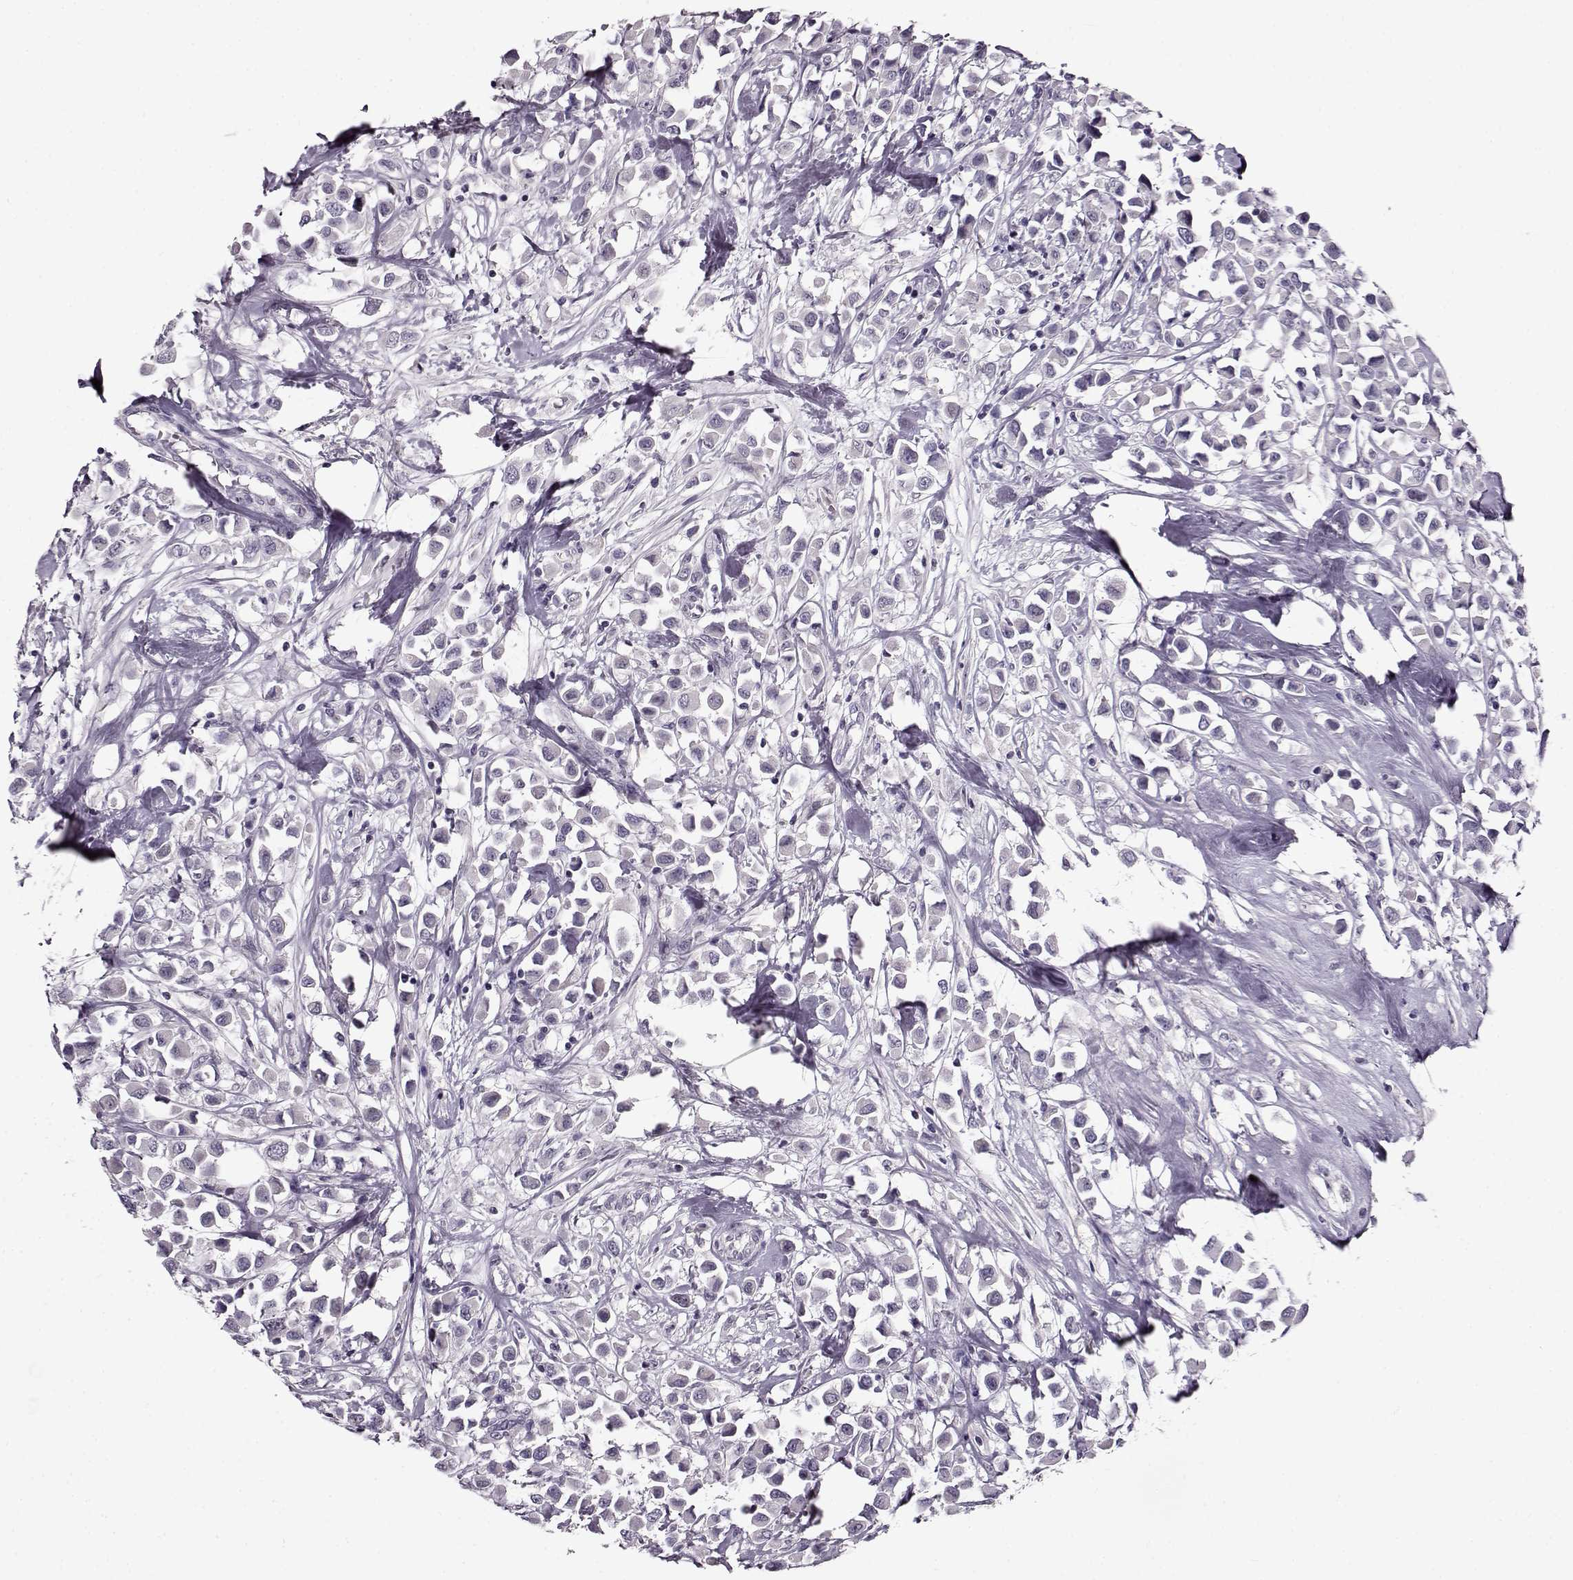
{"staining": {"intensity": "negative", "quantity": "none", "location": "none"}, "tissue": "breast cancer", "cell_type": "Tumor cells", "image_type": "cancer", "snomed": [{"axis": "morphology", "description": "Duct carcinoma"}, {"axis": "topography", "description": "Breast"}], "caption": "Immunohistochemical staining of infiltrating ductal carcinoma (breast) exhibits no significant staining in tumor cells.", "gene": "RP1L1", "patient": {"sex": "female", "age": 61}}